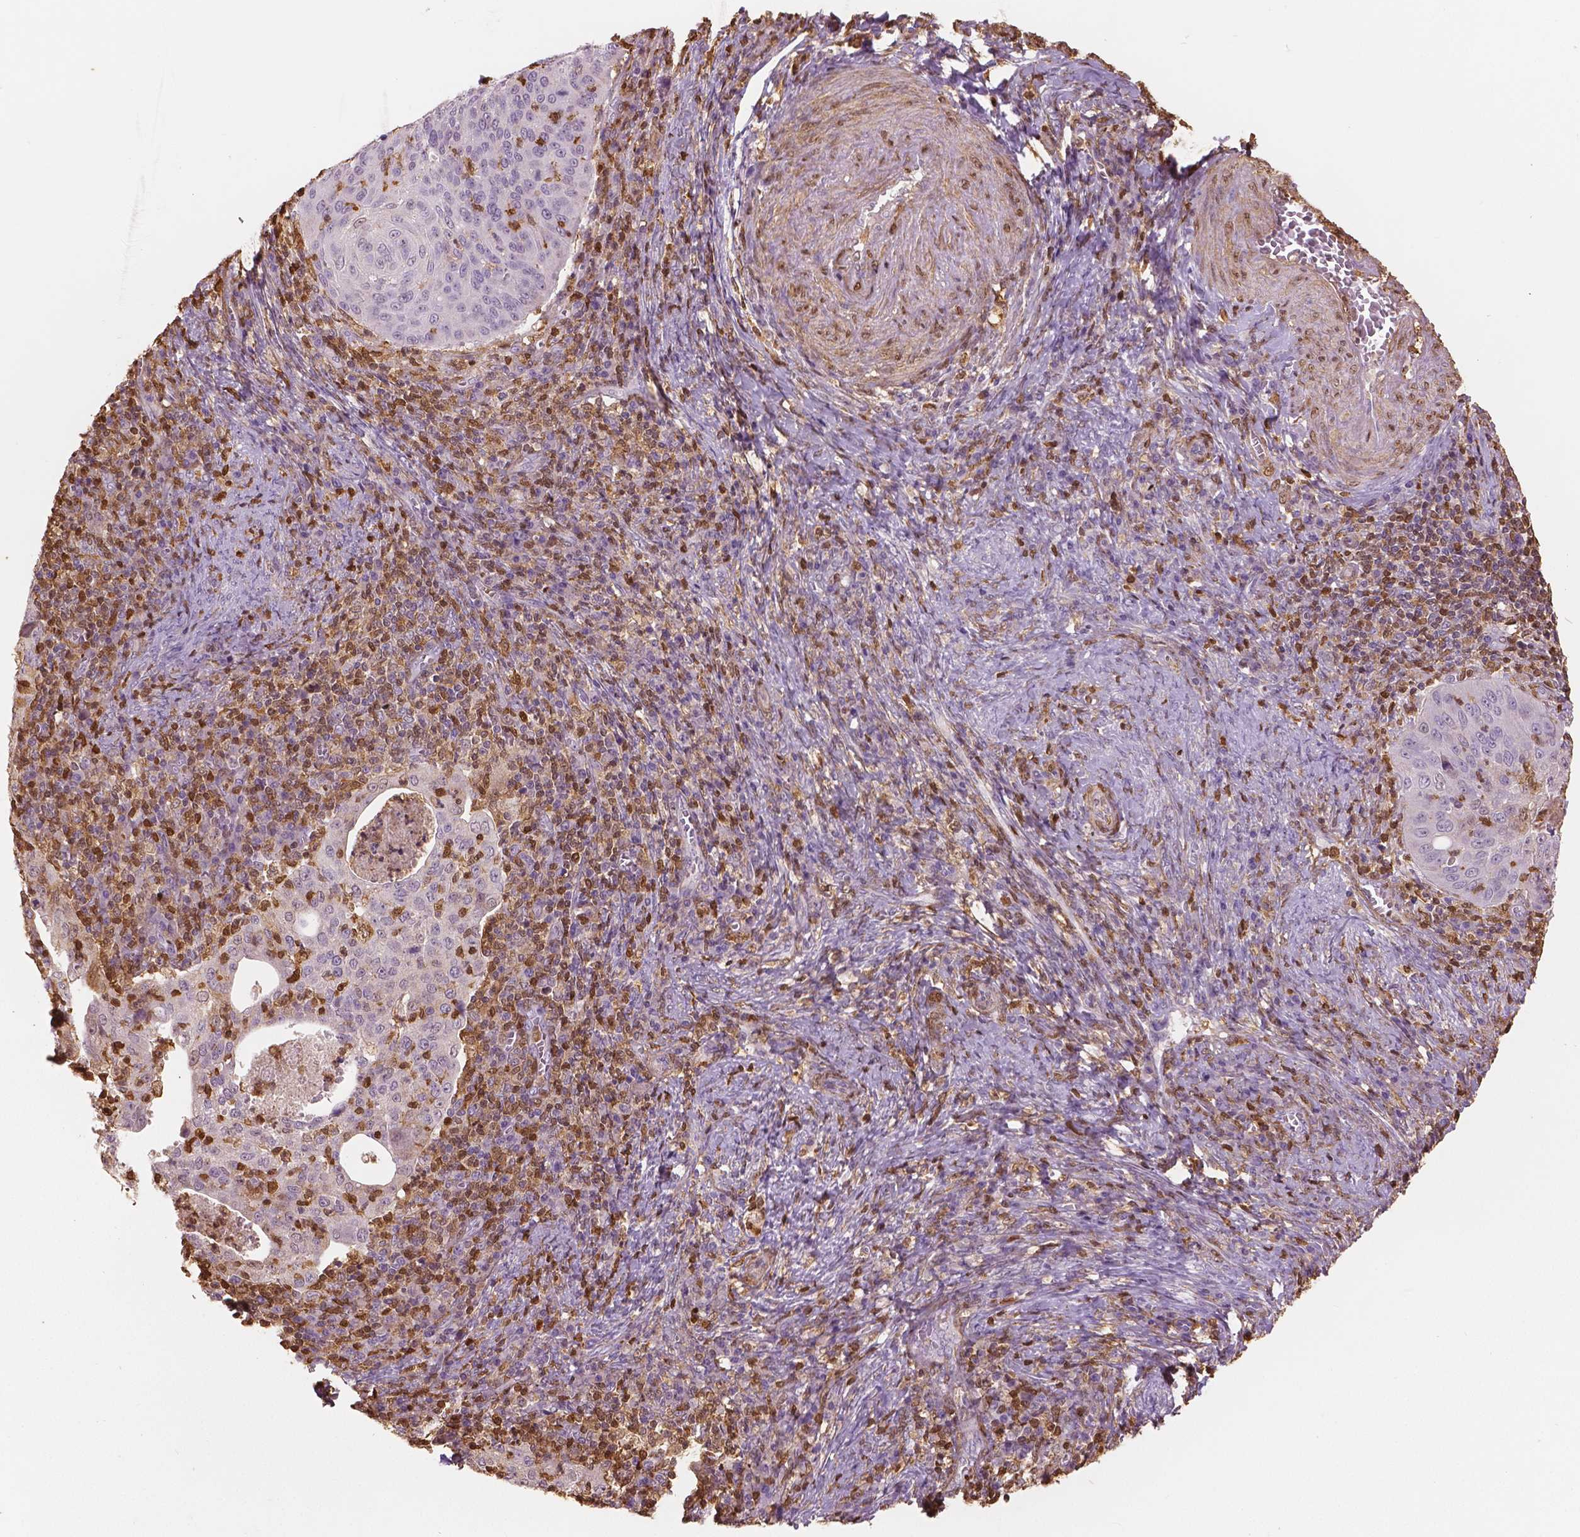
{"staining": {"intensity": "negative", "quantity": "none", "location": "none"}, "tissue": "cervical cancer", "cell_type": "Tumor cells", "image_type": "cancer", "snomed": [{"axis": "morphology", "description": "Squamous cell carcinoma, NOS"}, {"axis": "topography", "description": "Cervix"}], "caption": "This histopathology image is of squamous cell carcinoma (cervical) stained with immunohistochemistry to label a protein in brown with the nuclei are counter-stained blue. There is no expression in tumor cells. (Immunohistochemistry (ihc), brightfield microscopy, high magnification).", "gene": "S100A4", "patient": {"sex": "female", "age": 39}}